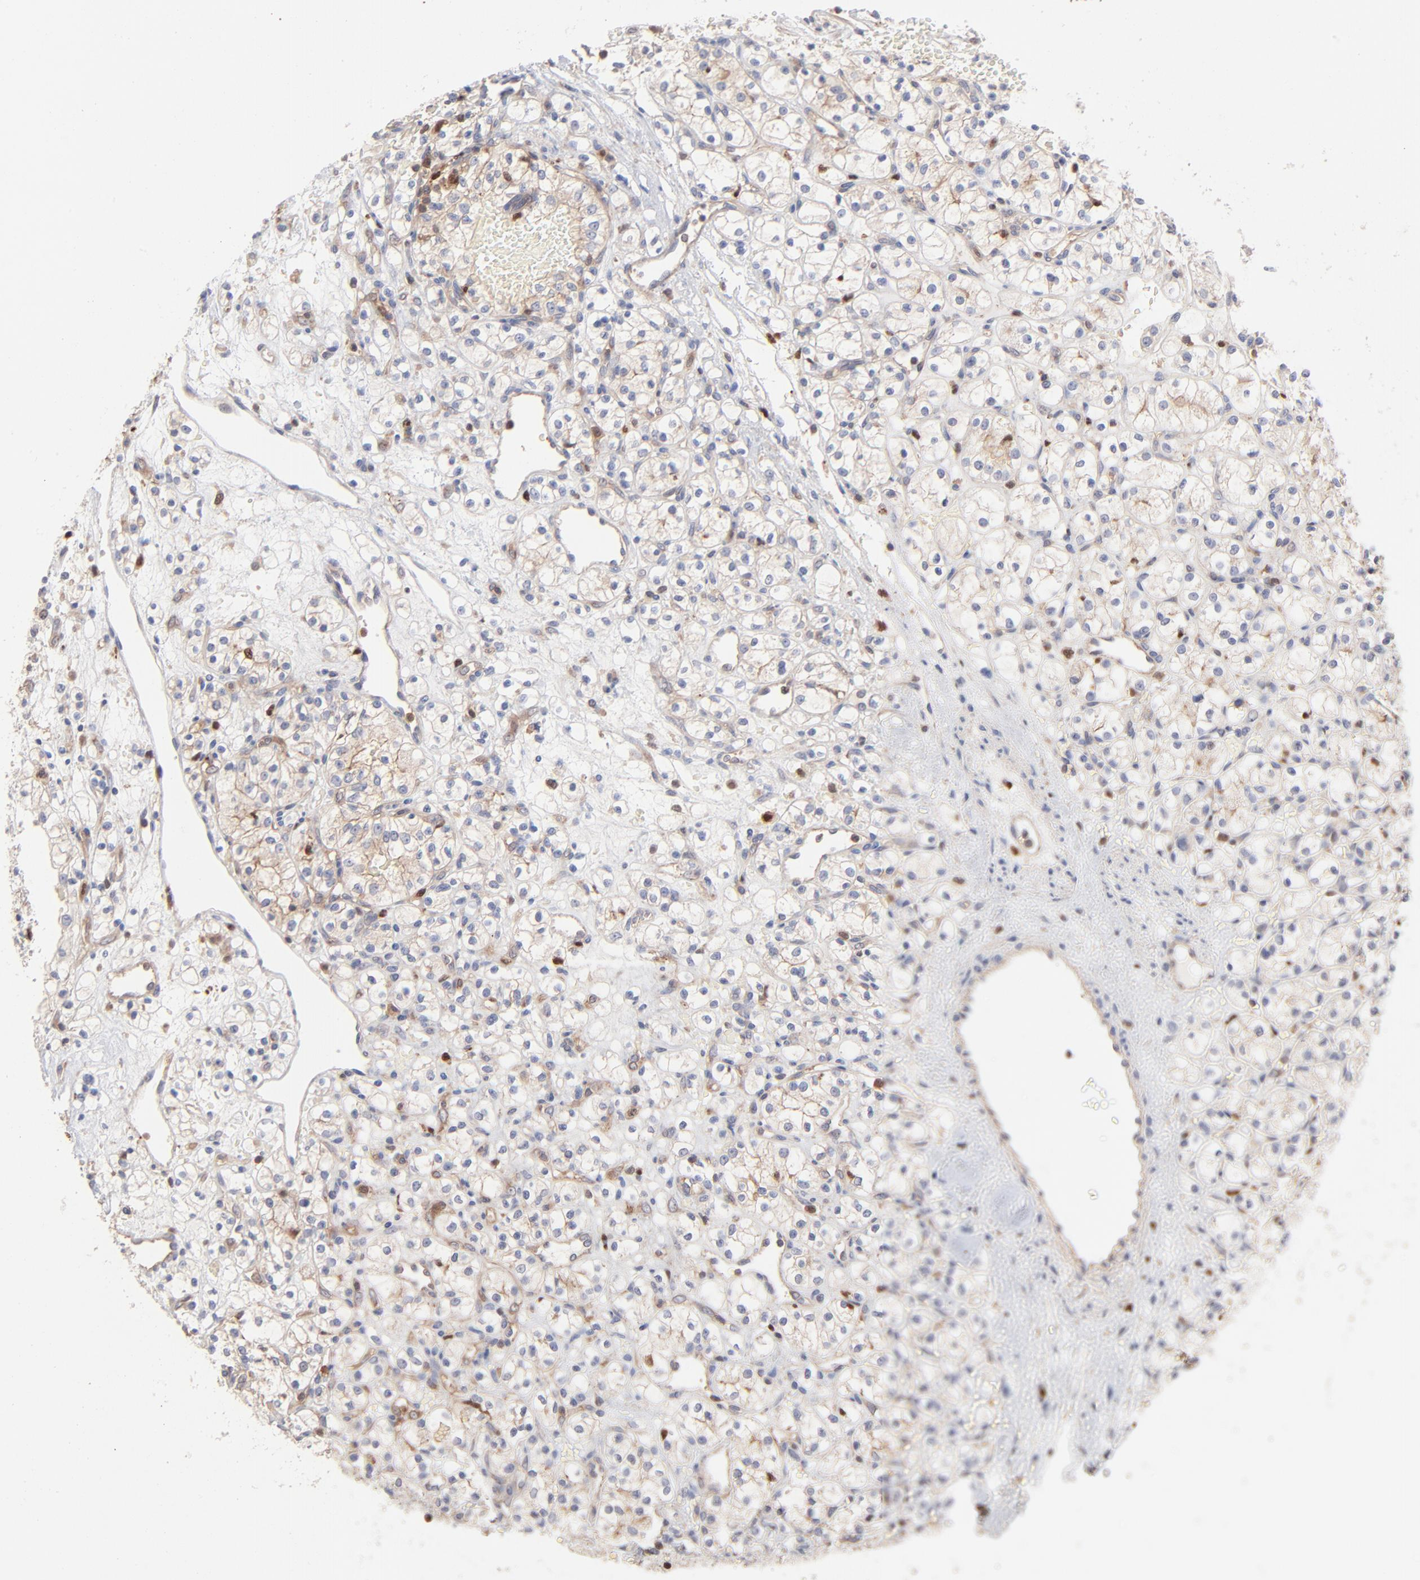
{"staining": {"intensity": "negative", "quantity": "none", "location": "none"}, "tissue": "renal cancer", "cell_type": "Tumor cells", "image_type": "cancer", "snomed": [{"axis": "morphology", "description": "Adenocarcinoma, NOS"}, {"axis": "topography", "description": "Kidney"}], "caption": "High power microscopy histopathology image of an immunohistochemistry (IHC) histopathology image of renal adenocarcinoma, revealing no significant expression in tumor cells.", "gene": "ARHGEF6", "patient": {"sex": "female", "age": 60}}